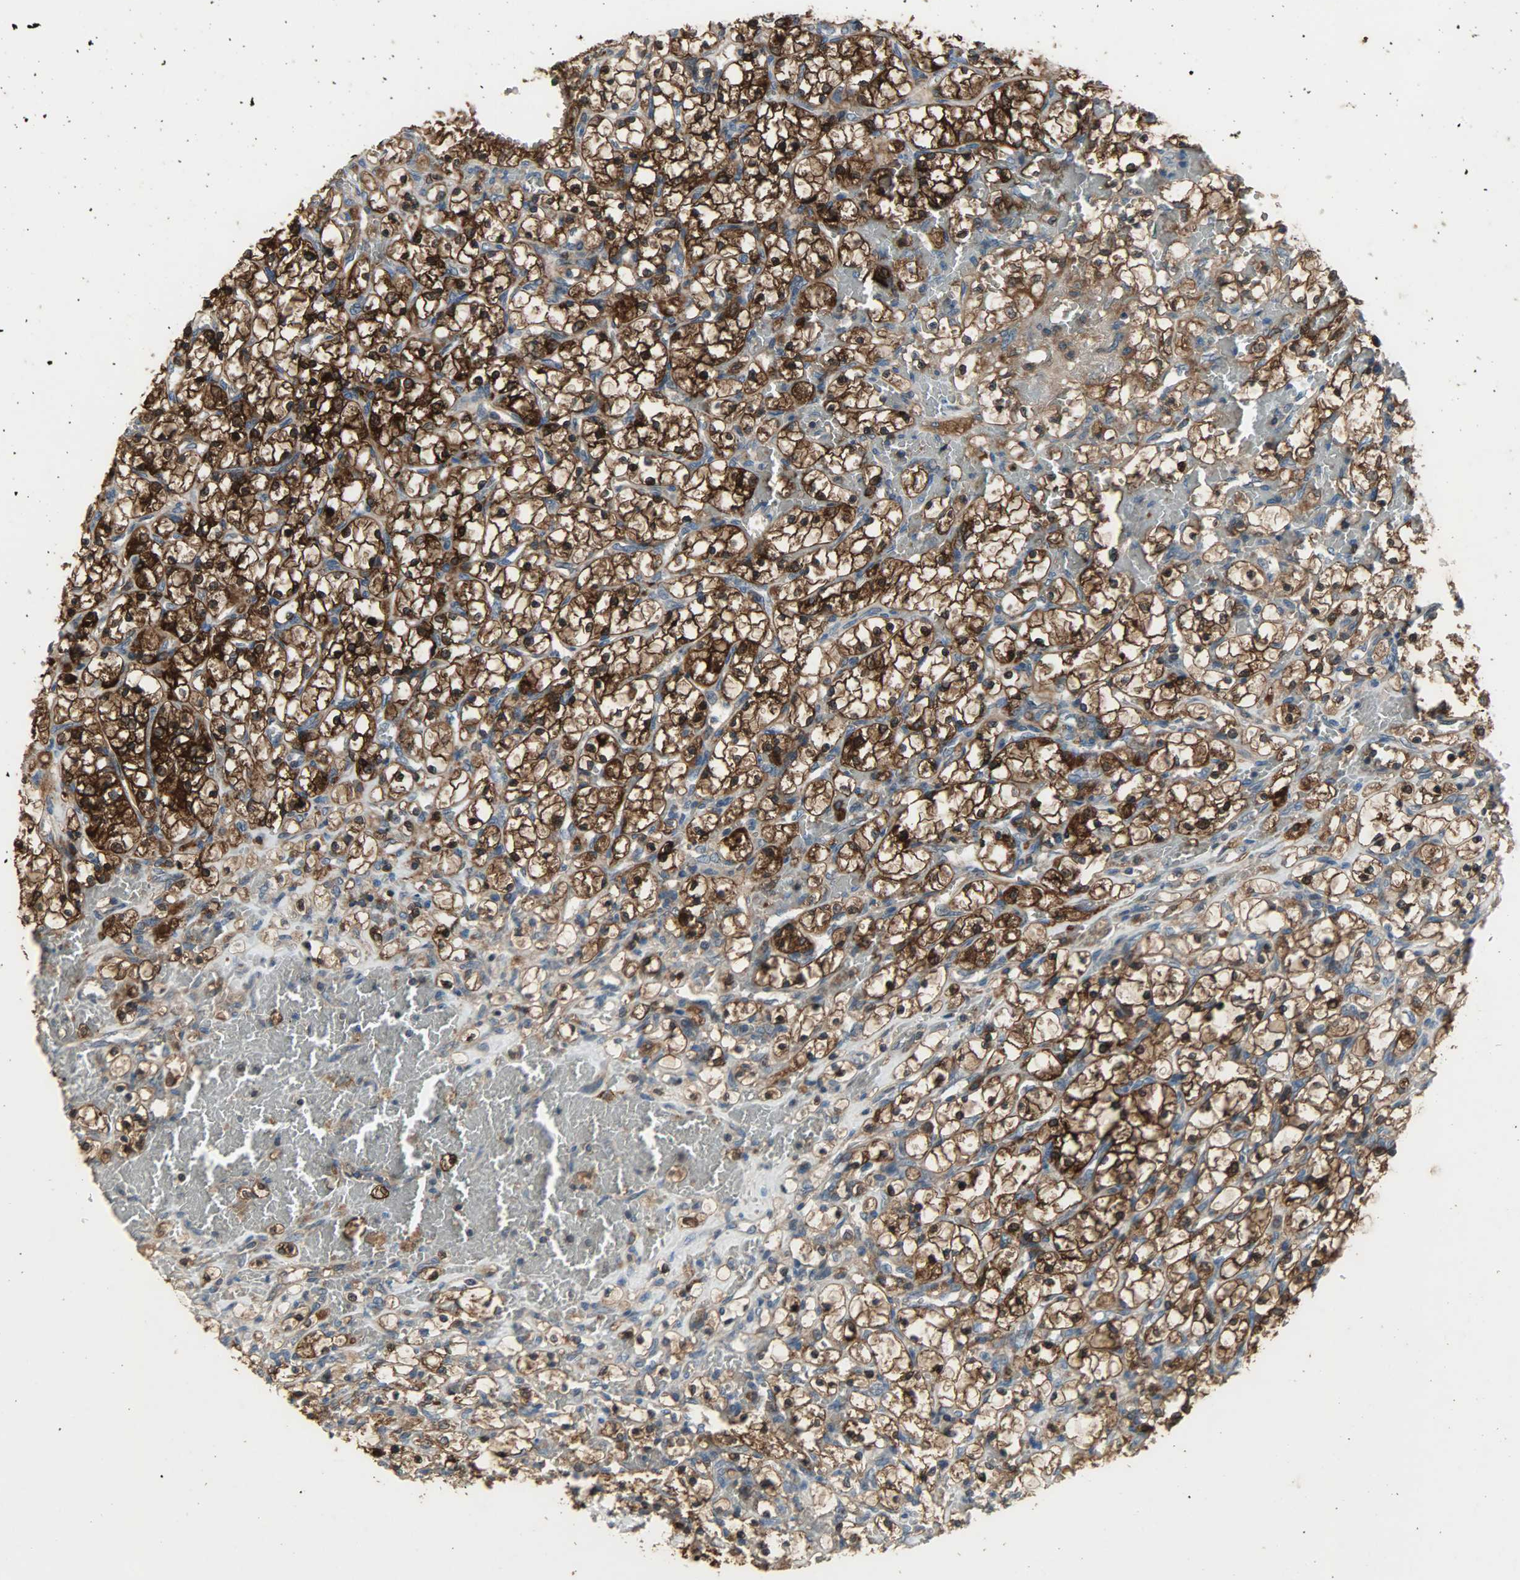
{"staining": {"intensity": "strong", "quantity": ">75%", "location": "cytoplasmic/membranous,nuclear"}, "tissue": "renal cancer", "cell_type": "Tumor cells", "image_type": "cancer", "snomed": [{"axis": "morphology", "description": "Adenocarcinoma, NOS"}, {"axis": "topography", "description": "Kidney"}], "caption": "The image displays immunohistochemical staining of renal cancer (adenocarcinoma). There is strong cytoplasmic/membranous and nuclear staining is appreciated in approximately >75% of tumor cells.", "gene": "AMT", "patient": {"sex": "female", "age": 69}}